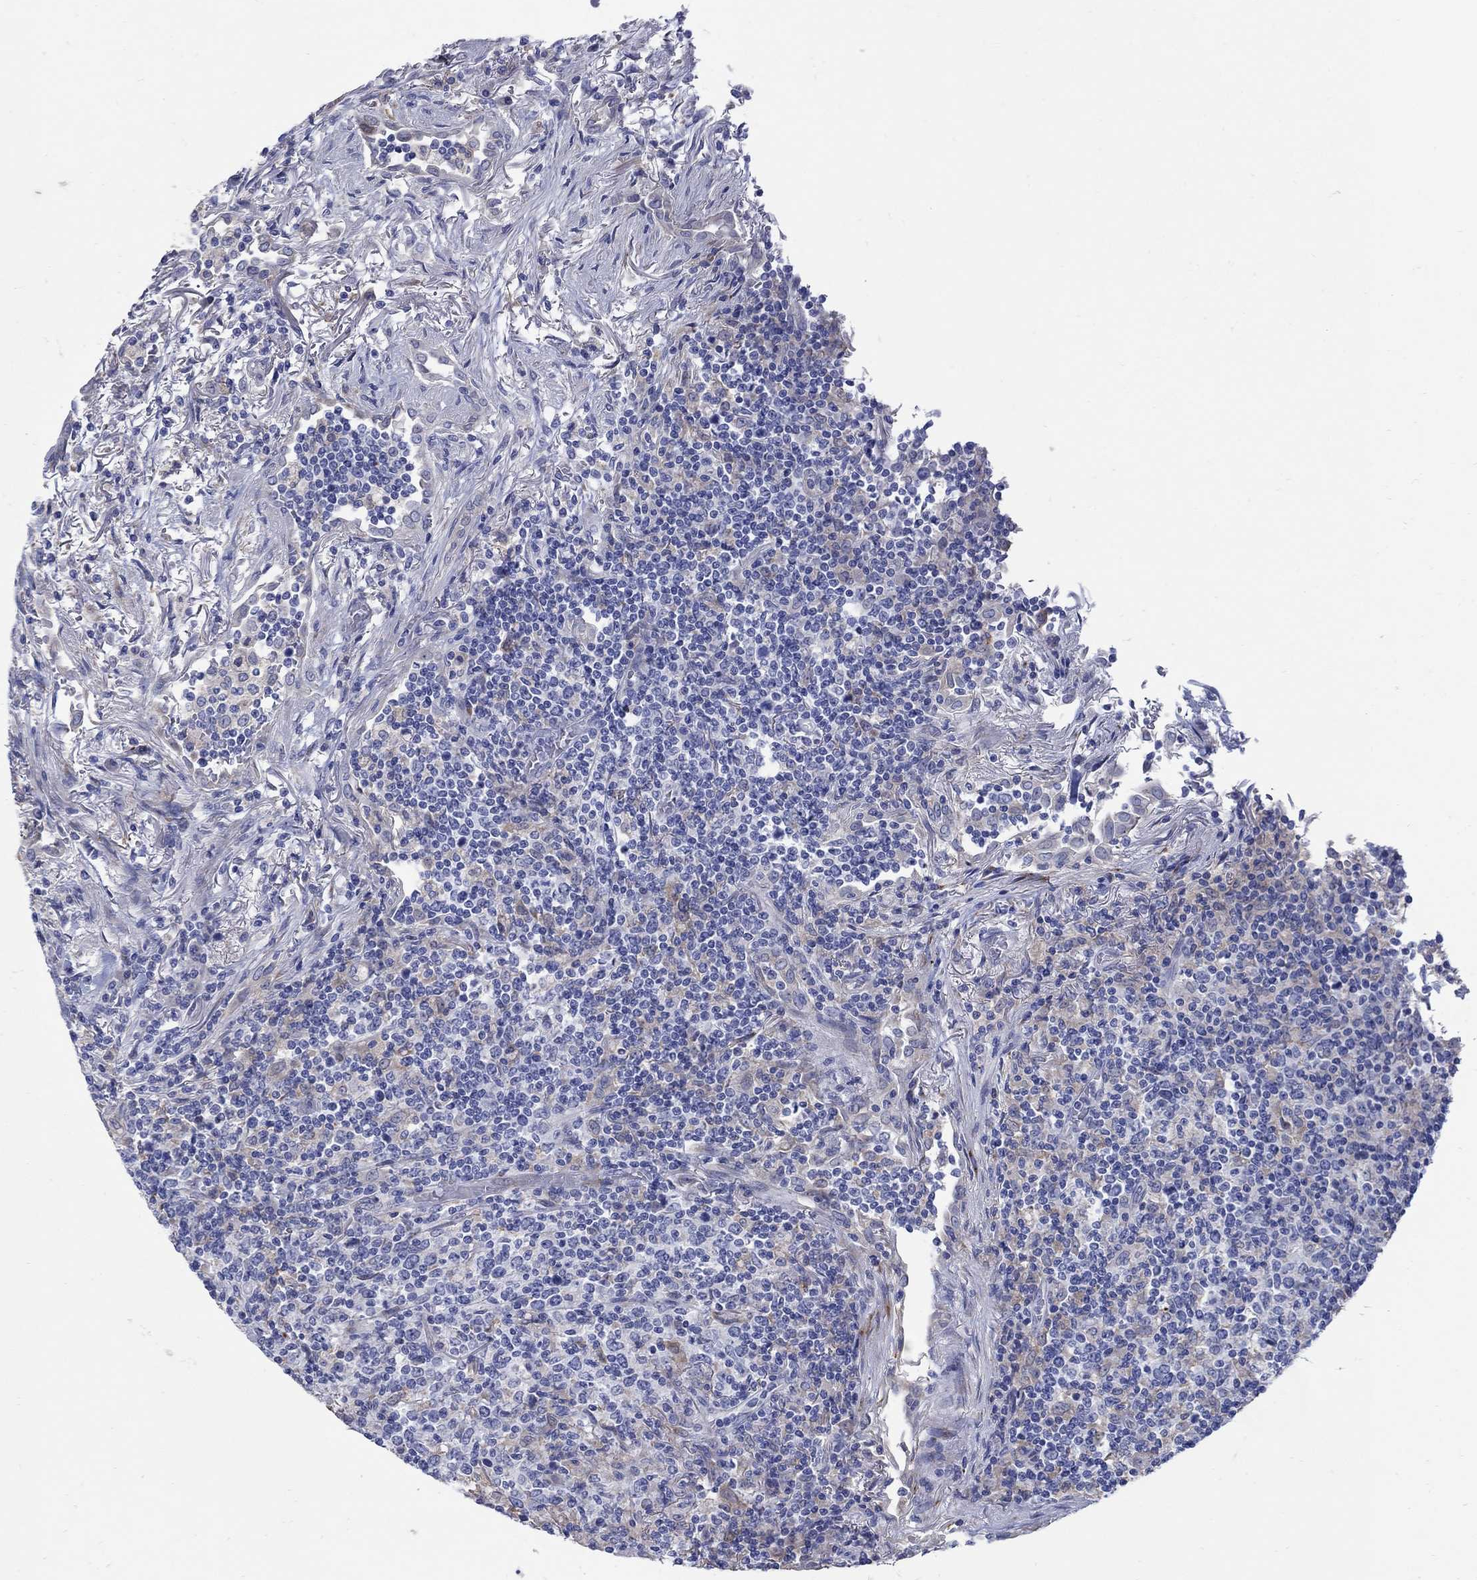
{"staining": {"intensity": "negative", "quantity": "none", "location": "none"}, "tissue": "lymphoma", "cell_type": "Tumor cells", "image_type": "cancer", "snomed": [{"axis": "morphology", "description": "Malignant lymphoma, non-Hodgkin's type, High grade"}, {"axis": "topography", "description": "Lung"}], "caption": "Photomicrograph shows no protein expression in tumor cells of lymphoma tissue.", "gene": "REEP2", "patient": {"sex": "male", "age": 79}}